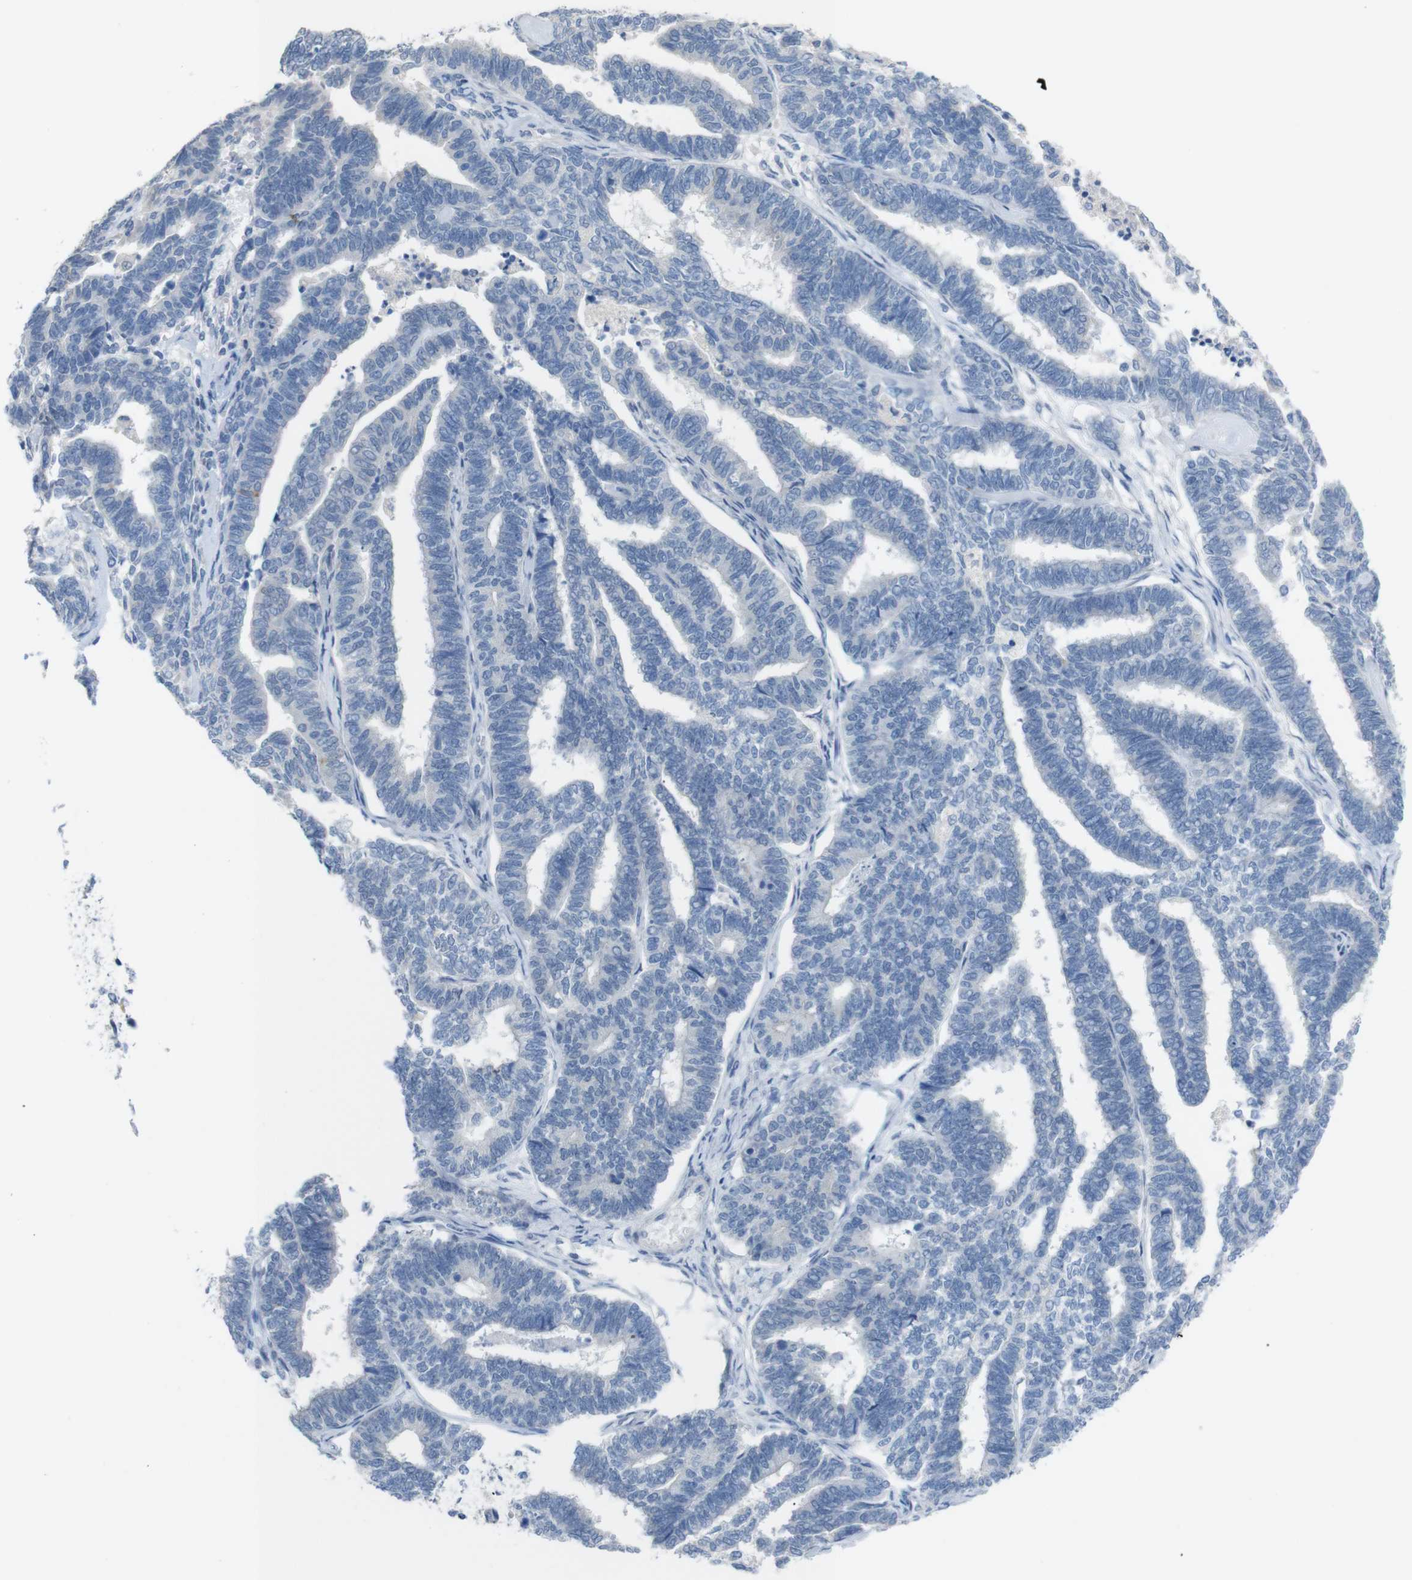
{"staining": {"intensity": "negative", "quantity": "none", "location": "none"}, "tissue": "endometrial cancer", "cell_type": "Tumor cells", "image_type": "cancer", "snomed": [{"axis": "morphology", "description": "Adenocarcinoma, NOS"}, {"axis": "topography", "description": "Endometrium"}], "caption": "Immunohistochemistry micrograph of human endometrial adenocarcinoma stained for a protein (brown), which shows no staining in tumor cells. (Brightfield microscopy of DAB (3,3'-diaminobenzidine) IHC at high magnification).", "gene": "CHRM5", "patient": {"sex": "female", "age": 70}}